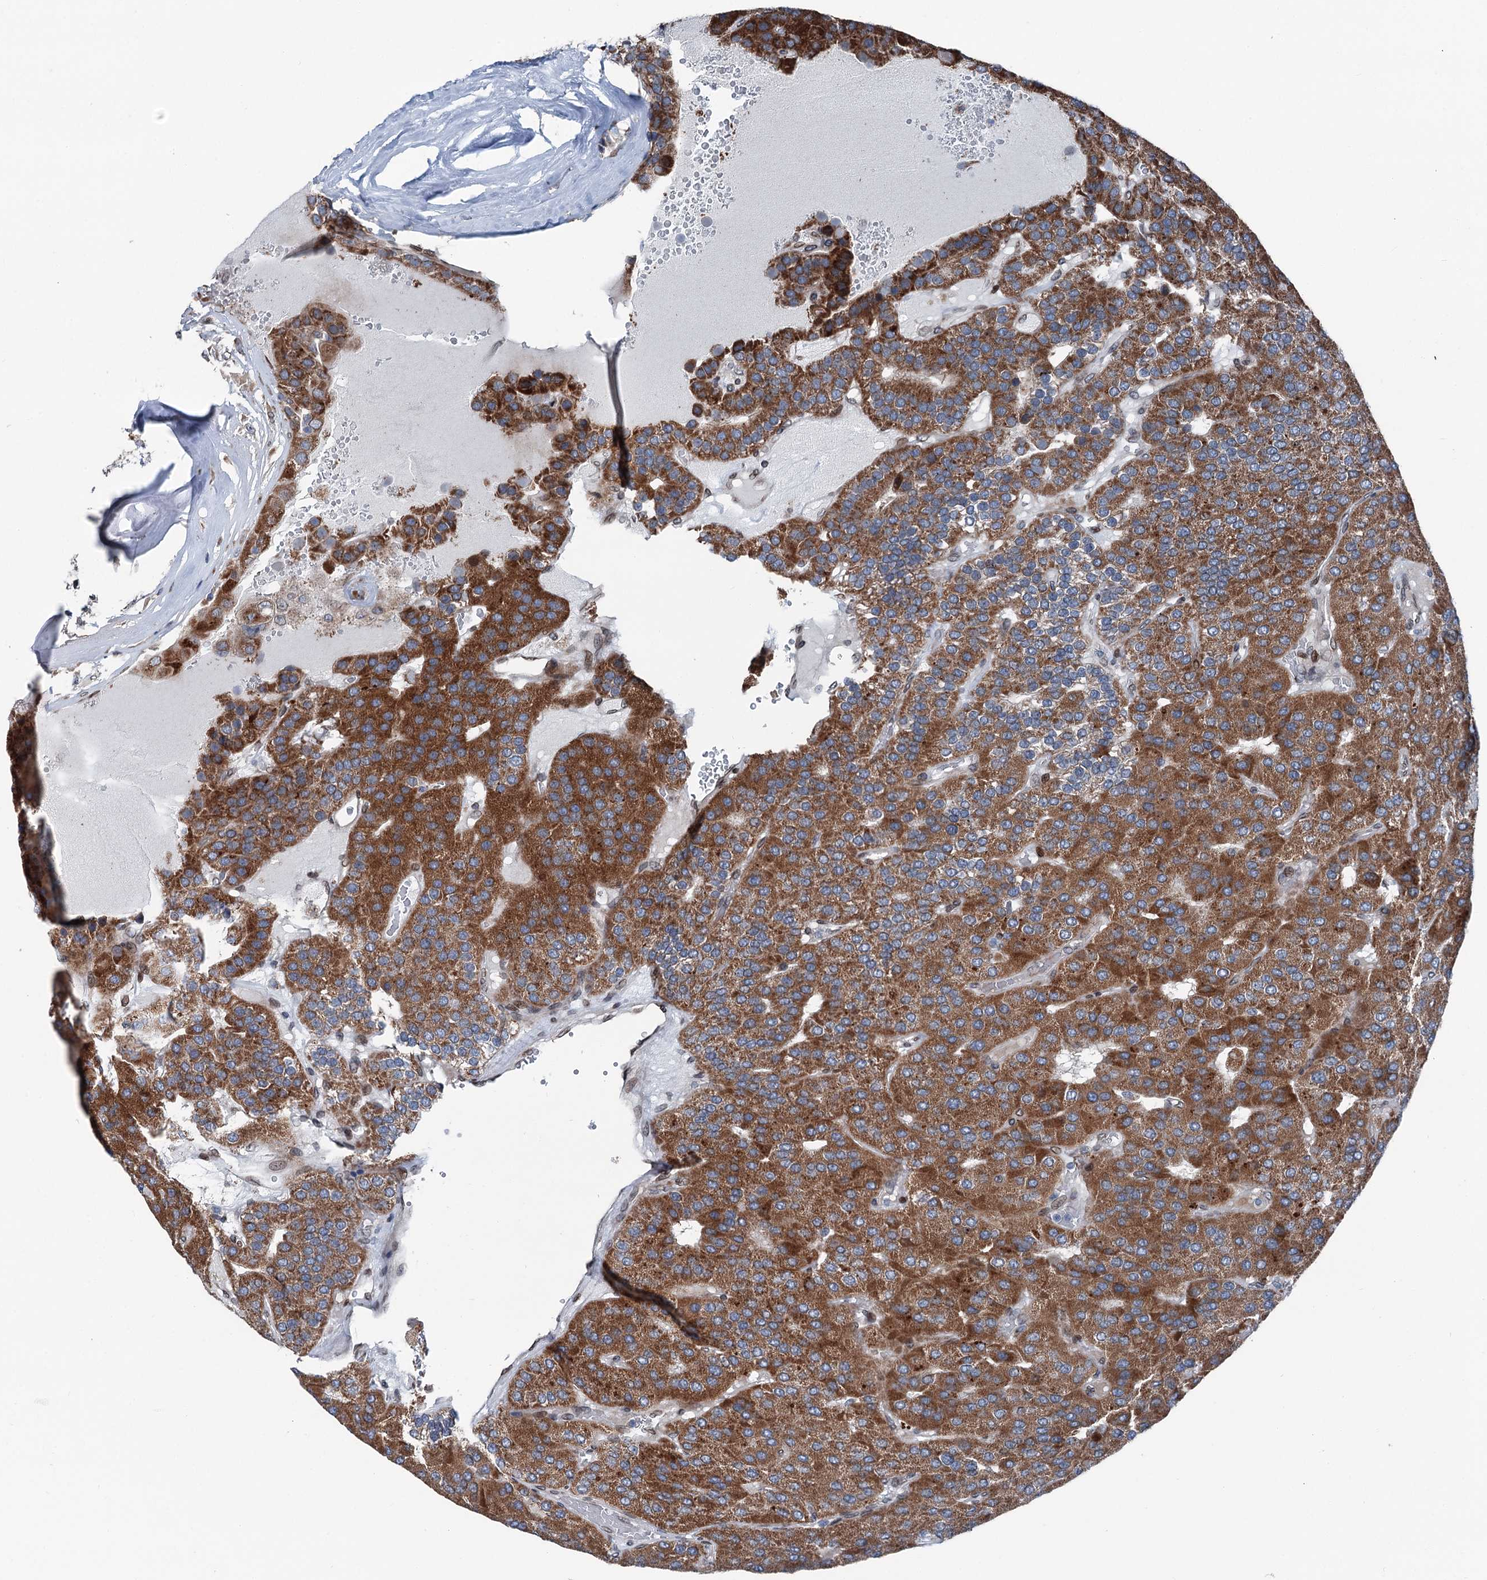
{"staining": {"intensity": "moderate", "quantity": ">75%", "location": "cytoplasmic/membranous"}, "tissue": "parathyroid gland", "cell_type": "Glandular cells", "image_type": "normal", "snomed": [{"axis": "morphology", "description": "Normal tissue, NOS"}, {"axis": "morphology", "description": "Adenoma, NOS"}, {"axis": "topography", "description": "Parathyroid gland"}], "caption": "Parathyroid gland stained with a brown dye shows moderate cytoplasmic/membranous positive positivity in approximately >75% of glandular cells.", "gene": "MRPL14", "patient": {"sex": "female", "age": 86}}